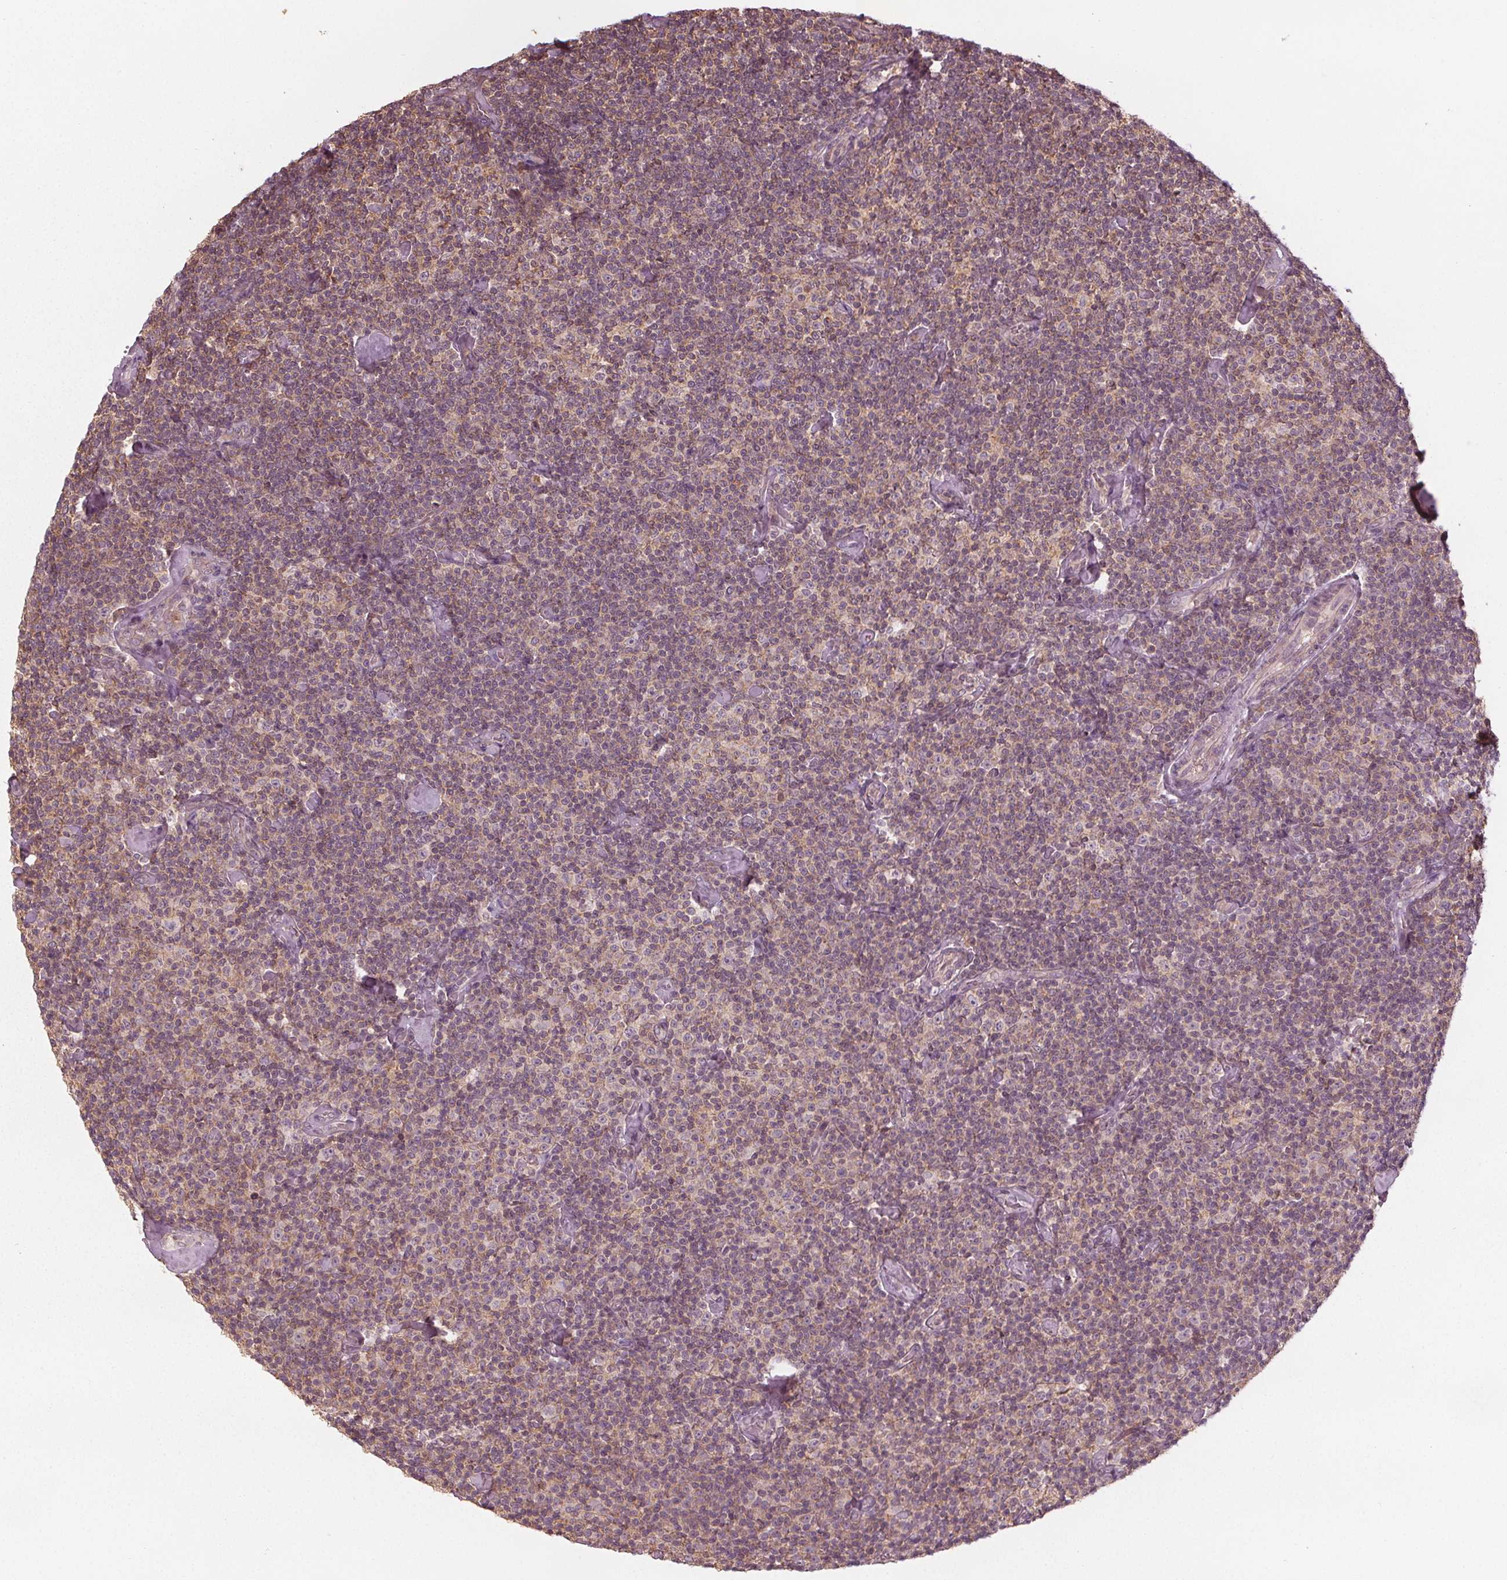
{"staining": {"intensity": "weak", "quantity": "25%-75%", "location": "cytoplasmic/membranous"}, "tissue": "lymphoma", "cell_type": "Tumor cells", "image_type": "cancer", "snomed": [{"axis": "morphology", "description": "Malignant lymphoma, non-Hodgkin's type, Low grade"}, {"axis": "topography", "description": "Lymph node"}], "caption": "This photomicrograph shows immunohistochemistry staining of human lymphoma, with low weak cytoplasmic/membranous positivity in approximately 25%-75% of tumor cells.", "gene": "GNB2", "patient": {"sex": "male", "age": 81}}